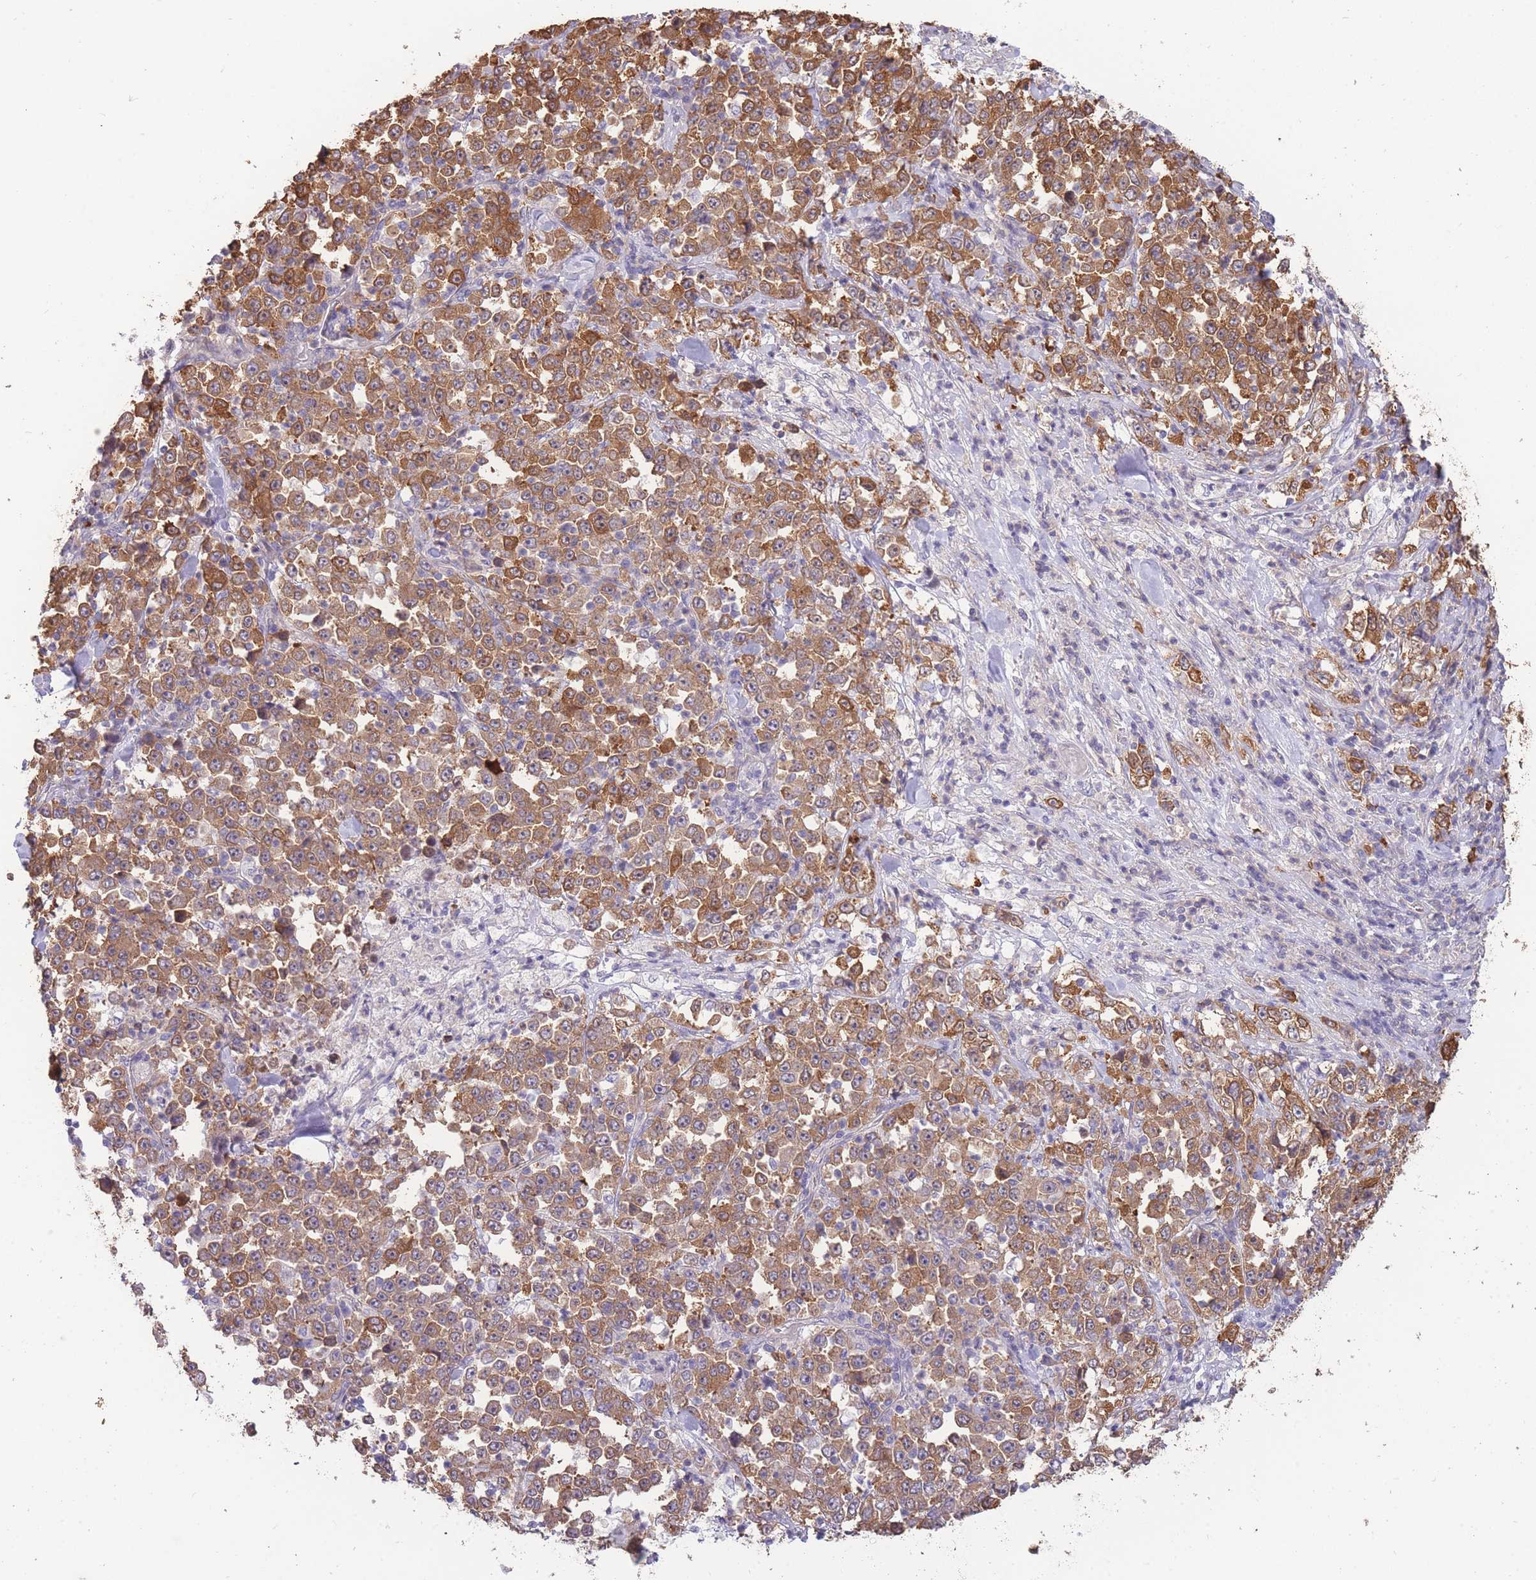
{"staining": {"intensity": "moderate", "quantity": ">75%", "location": "cytoplasmic/membranous"}, "tissue": "stomach cancer", "cell_type": "Tumor cells", "image_type": "cancer", "snomed": [{"axis": "morphology", "description": "Normal tissue, NOS"}, {"axis": "morphology", "description": "Adenocarcinoma, NOS"}, {"axis": "topography", "description": "Stomach, upper"}, {"axis": "topography", "description": "Stomach"}], "caption": "This is an image of immunohistochemistry (IHC) staining of stomach adenocarcinoma, which shows moderate staining in the cytoplasmic/membranous of tumor cells.", "gene": "SMC6", "patient": {"sex": "male", "age": 59}}